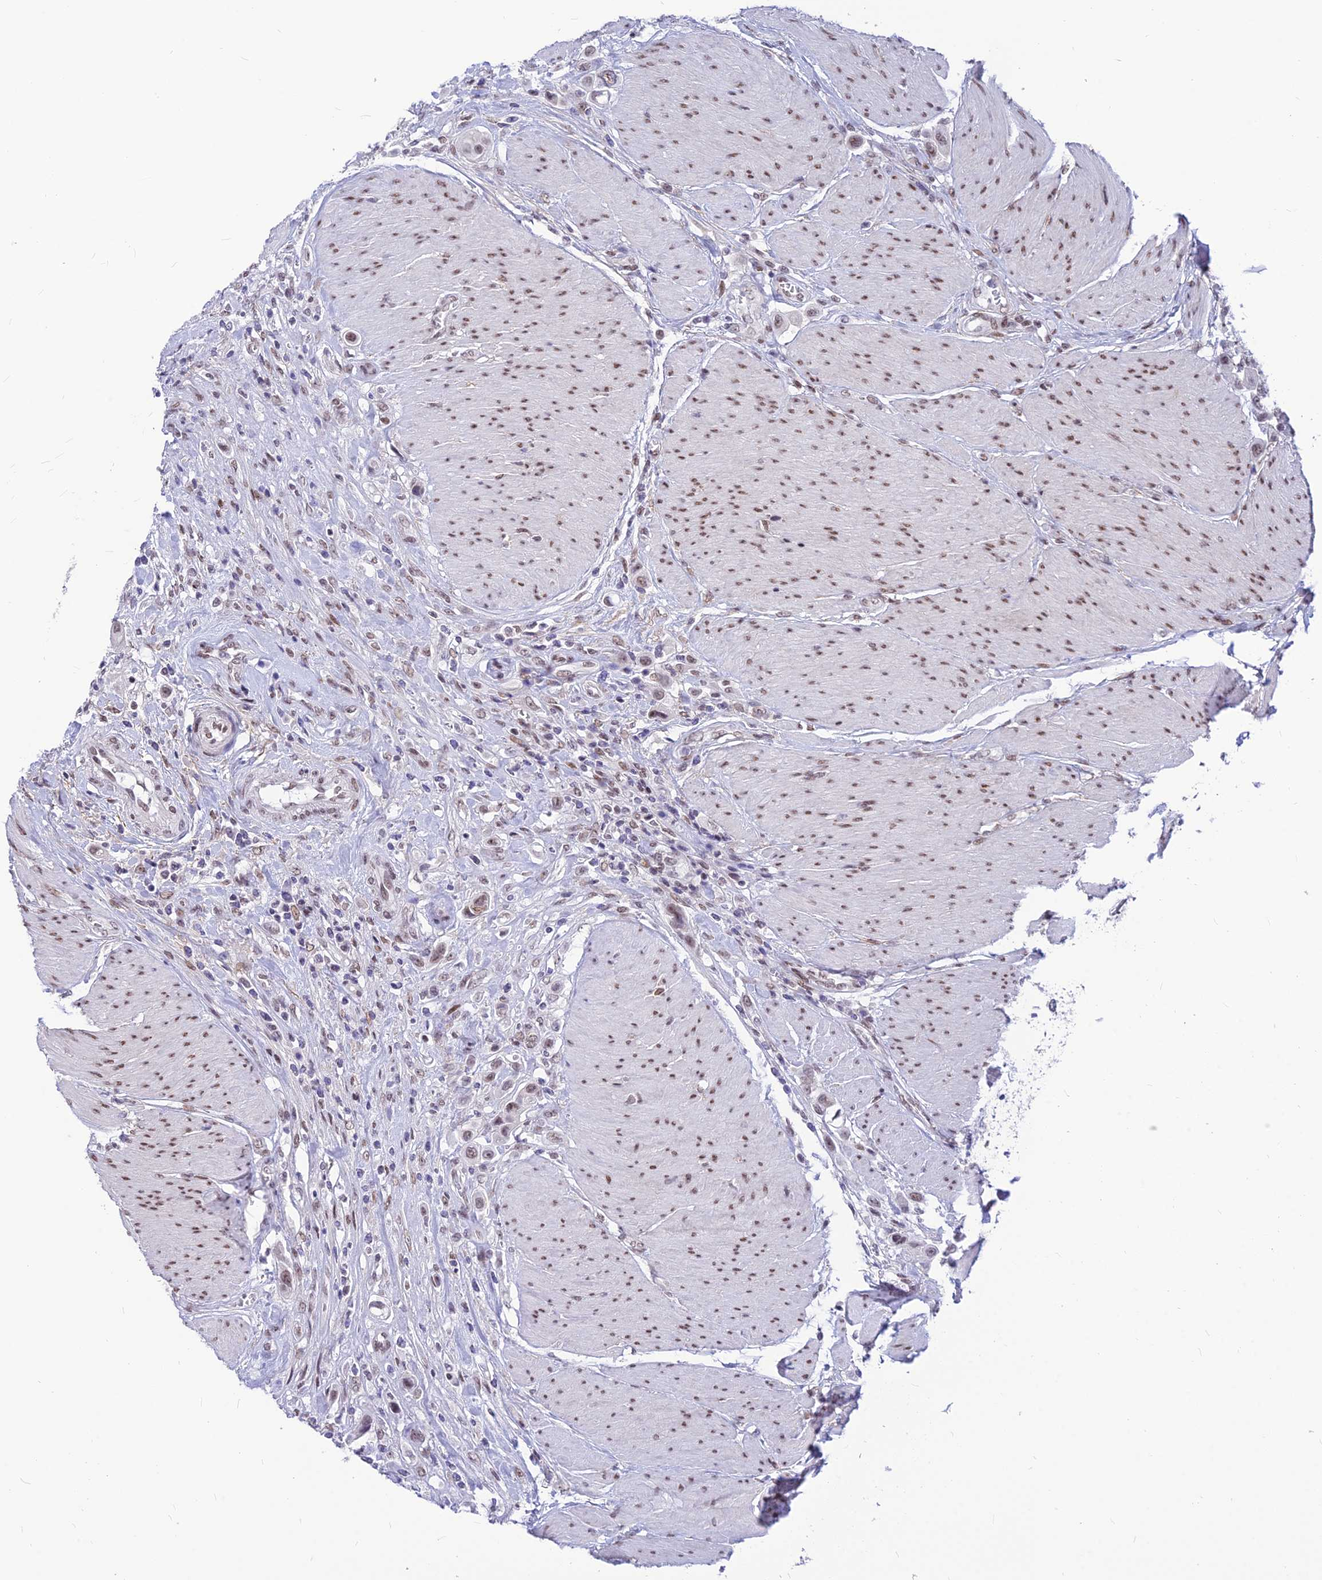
{"staining": {"intensity": "weak", "quantity": ">75%", "location": "nuclear"}, "tissue": "urothelial cancer", "cell_type": "Tumor cells", "image_type": "cancer", "snomed": [{"axis": "morphology", "description": "Urothelial carcinoma, High grade"}, {"axis": "topography", "description": "Urinary bladder"}], "caption": "About >75% of tumor cells in high-grade urothelial carcinoma demonstrate weak nuclear protein staining as visualized by brown immunohistochemical staining.", "gene": "KCTD13", "patient": {"sex": "male", "age": 50}}